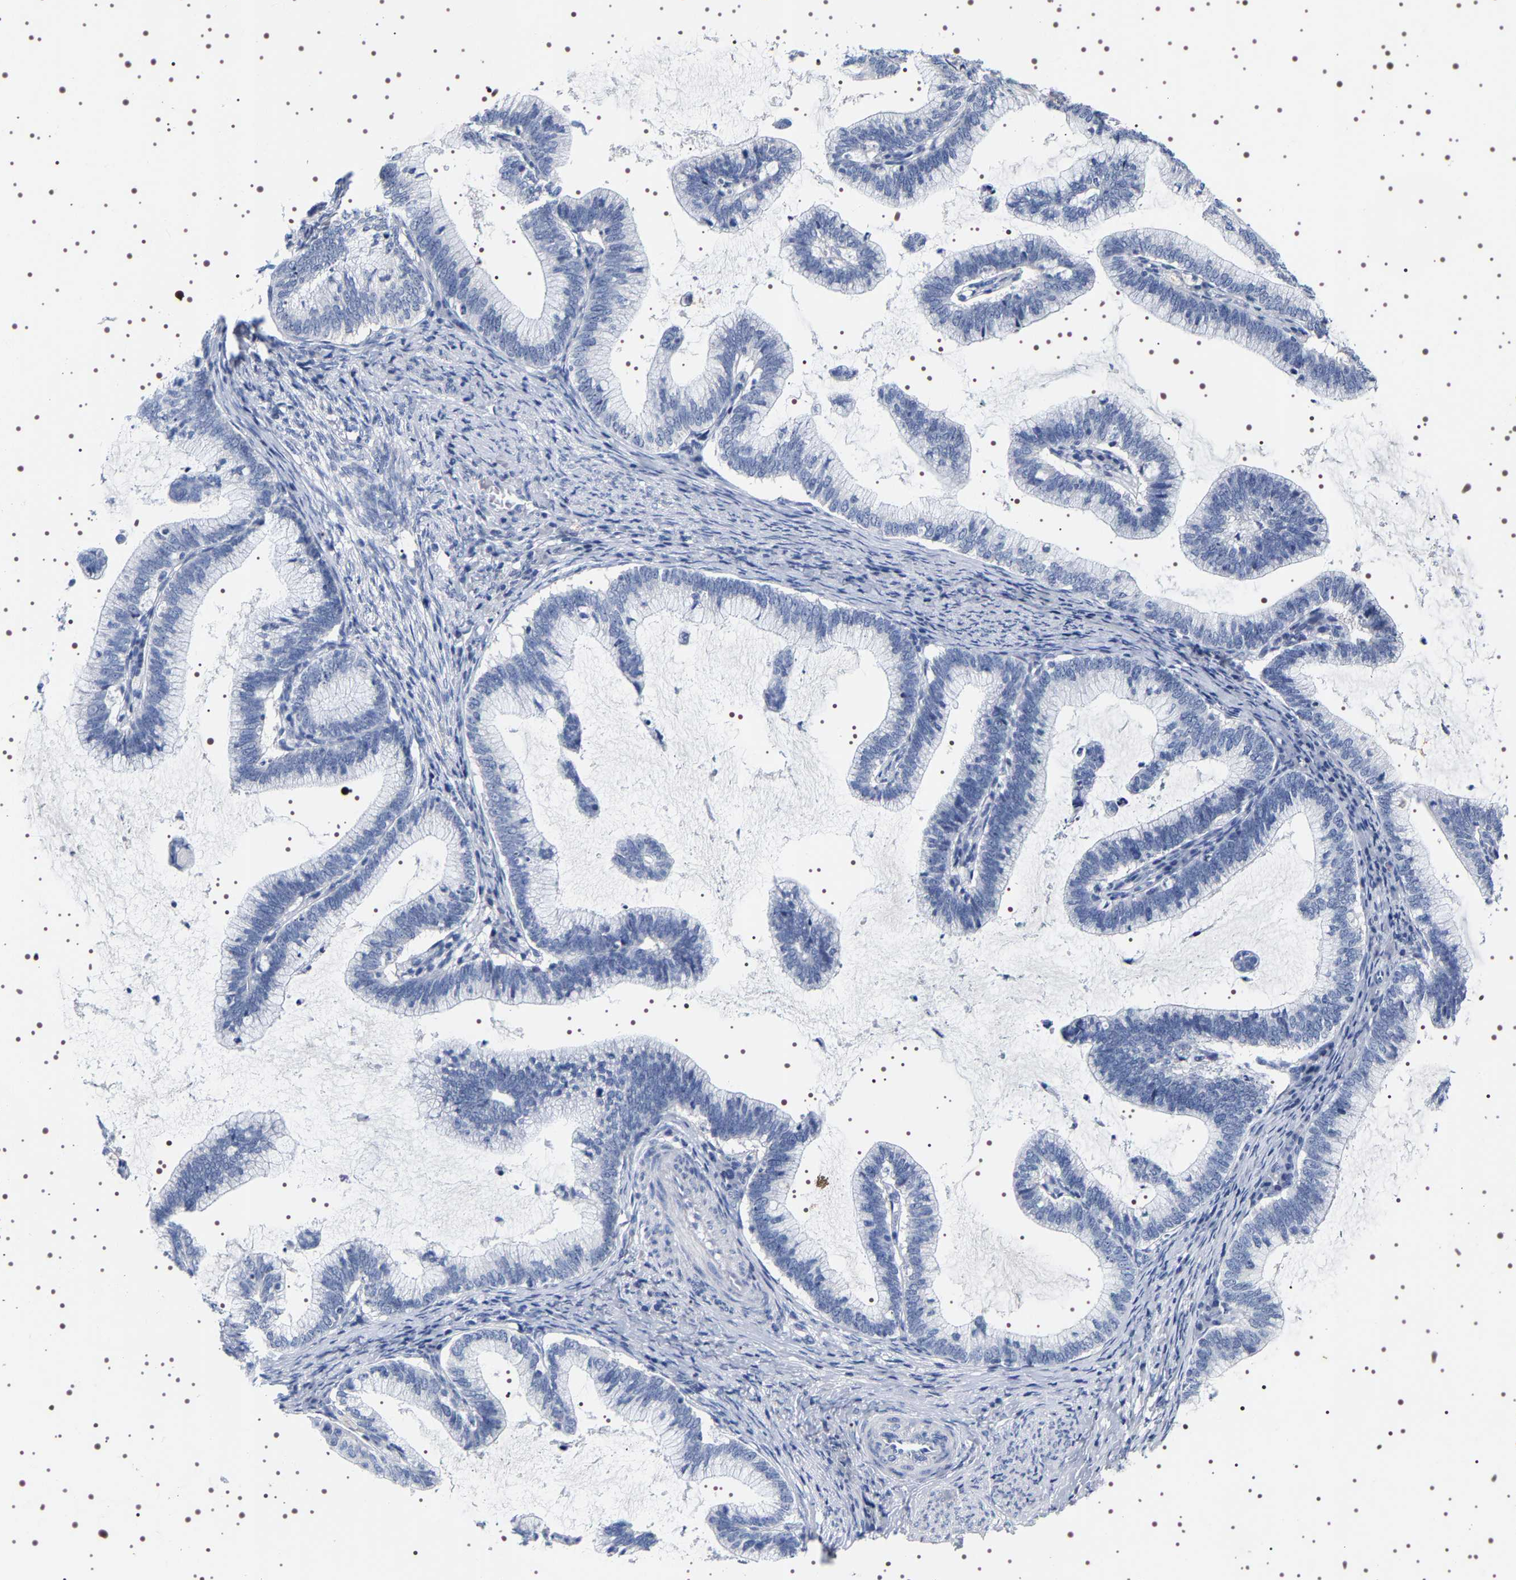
{"staining": {"intensity": "negative", "quantity": "none", "location": "none"}, "tissue": "cervical cancer", "cell_type": "Tumor cells", "image_type": "cancer", "snomed": [{"axis": "morphology", "description": "Adenocarcinoma, NOS"}, {"axis": "topography", "description": "Cervix"}], "caption": "IHC histopathology image of cervical adenocarcinoma stained for a protein (brown), which reveals no expression in tumor cells.", "gene": "UBQLN3", "patient": {"sex": "female", "age": 36}}